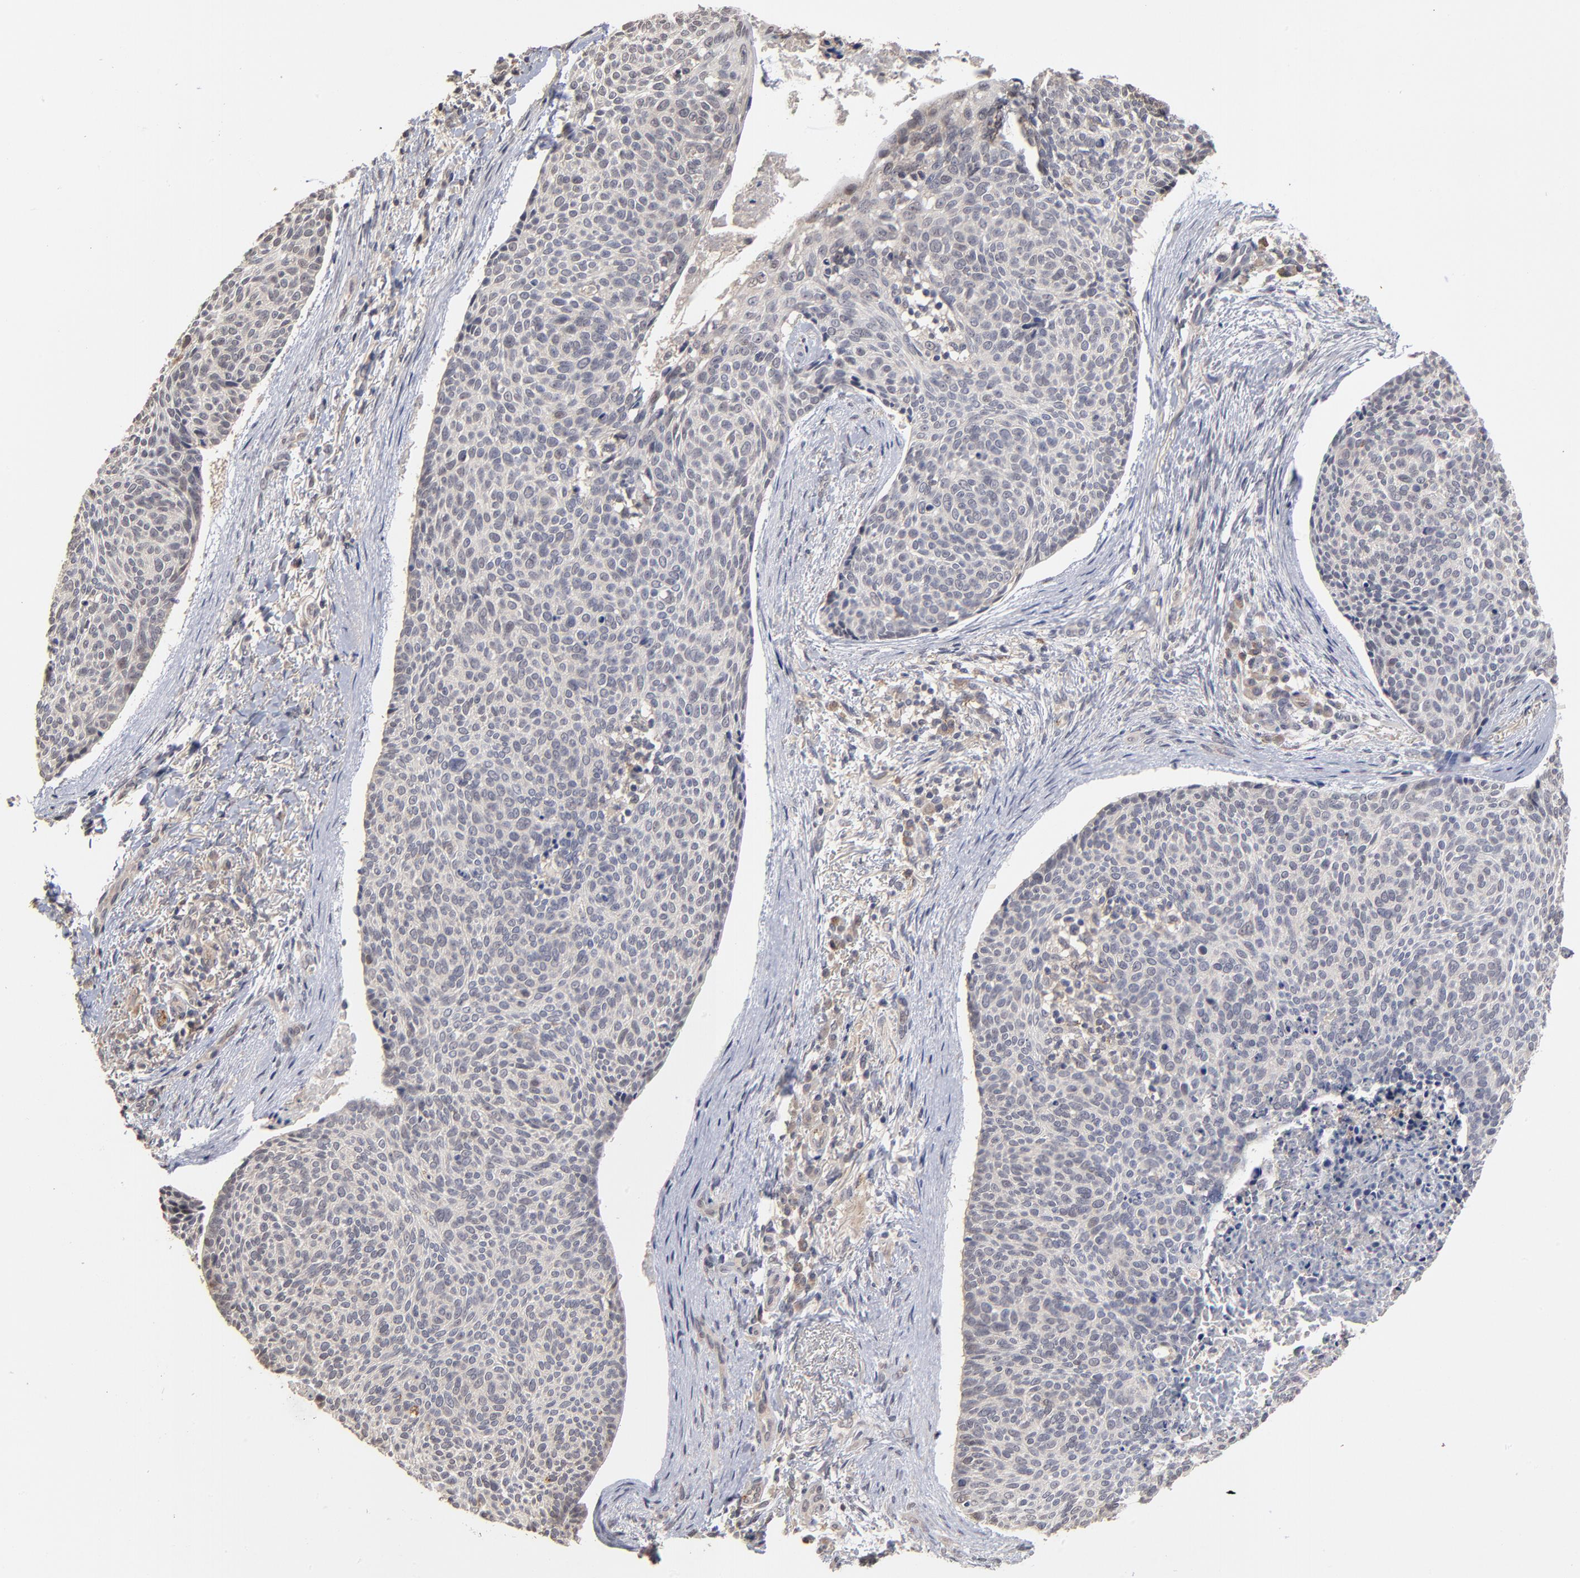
{"staining": {"intensity": "negative", "quantity": "none", "location": "none"}, "tissue": "skin cancer", "cell_type": "Tumor cells", "image_type": "cancer", "snomed": [{"axis": "morphology", "description": "Normal tissue, NOS"}, {"axis": "morphology", "description": "Basal cell carcinoma"}, {"axis": "topography", "description": "Skin"}], "caption": "Tumor cells are negative for brown protein staining in skin cancer (basal cell carcinoma).", "gene": "ASB8", "patient": {"sex": "female", "age": 57}}